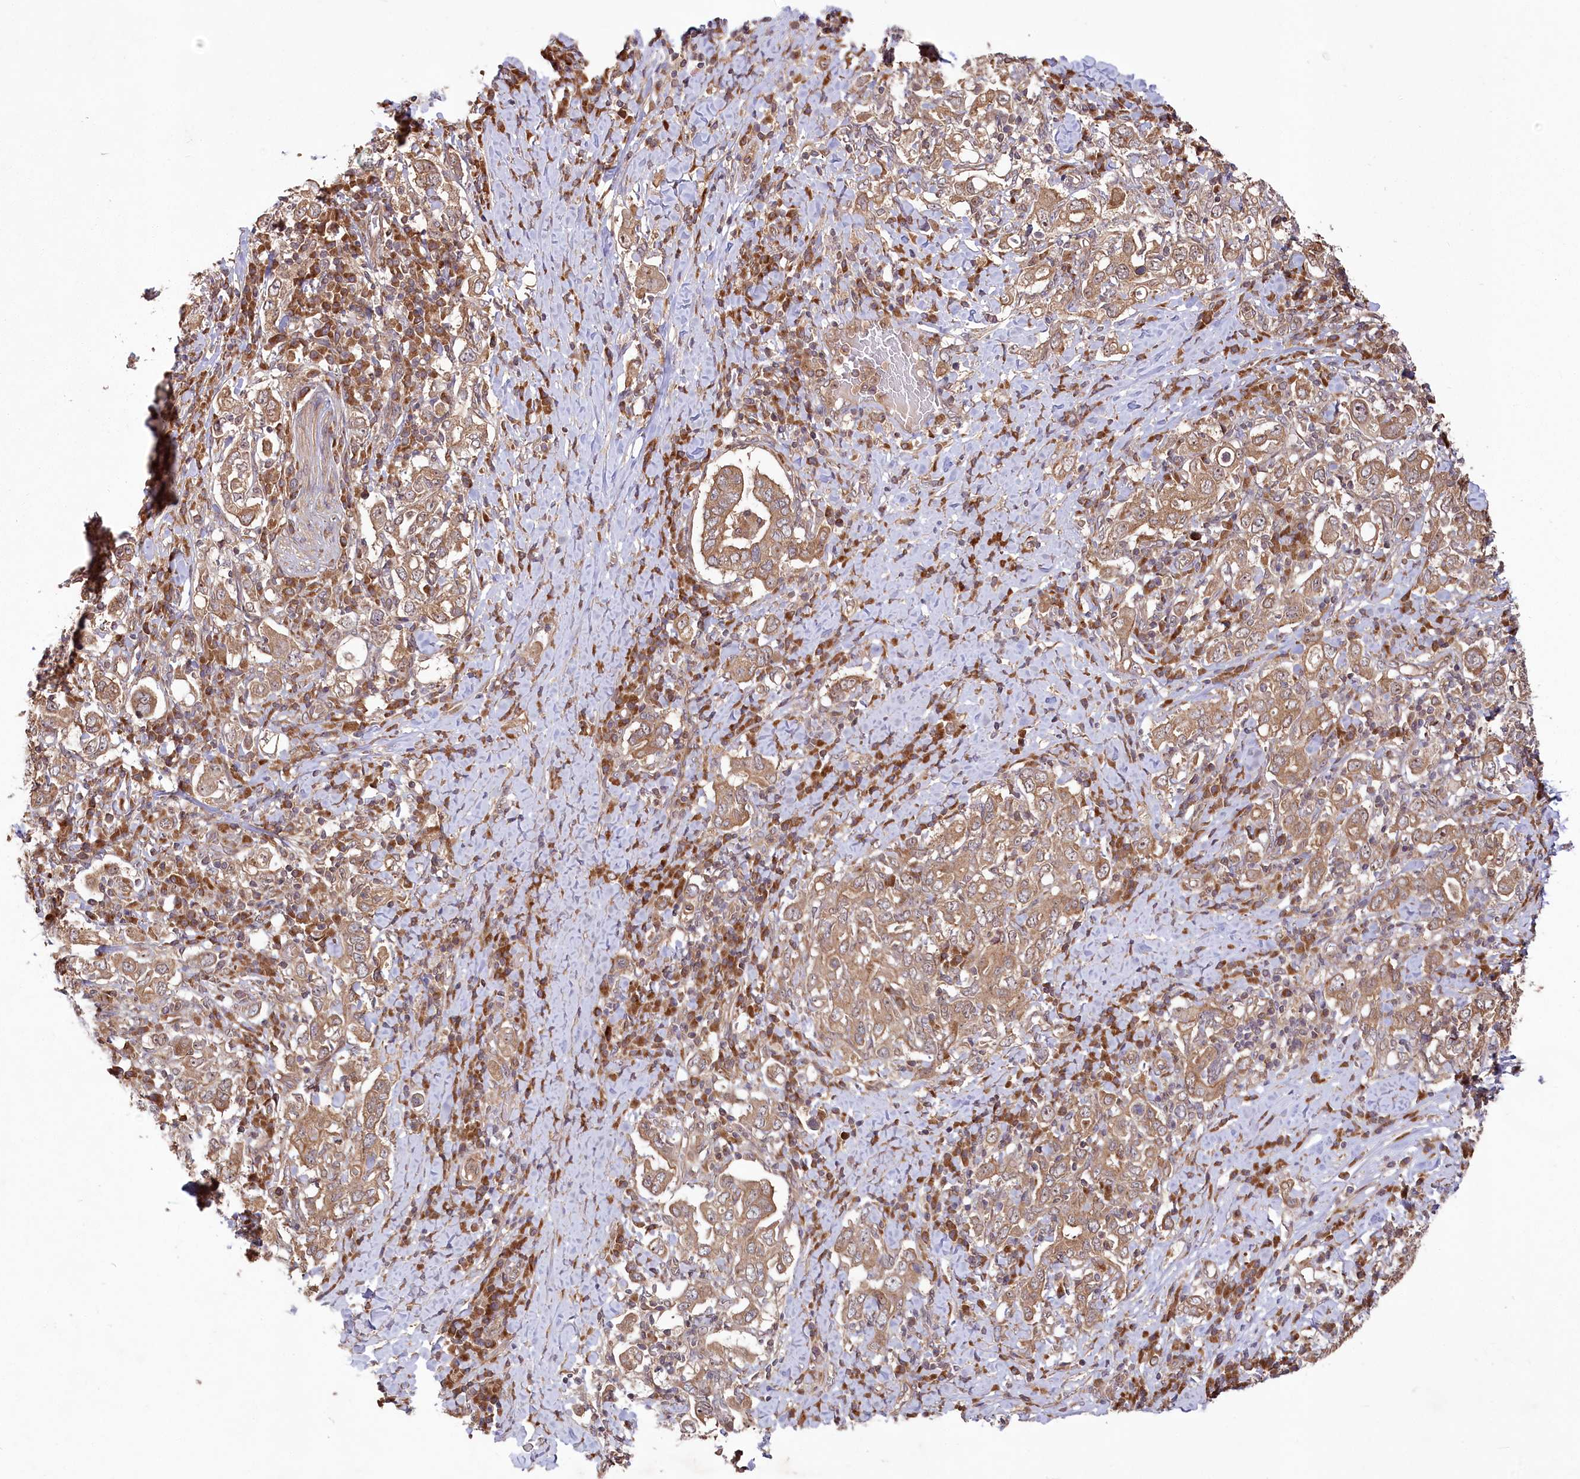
{"staining": {"intensity": "moderate", "quantity": ">75%", "location": "cytoplasmic/membranous,nuclear"}, "tissue": "stomach cancer", "cell_type": "Tumor cells", "image_type": "cancer", "snomed": [{"axis": "morphology", "description": "Adenocarcinoma, NOS"}, {"axis": "topography", "description": "Stomach, upper"}], "caption": "Stomach cancer (adenocarcinoma) was stained to show a protein in brown. There is medium levels of moderate cytoplasmic/membranous and nuclear expression in about >75% of tumor cells. Using DAB (3,3'-diaminobenzidine) (brown) and hematoxylin (blue) stains, captured at high magnification using brightfield microscopy.", "gene": "TBCA", "patient": {"sex": "male", "age": 62}}